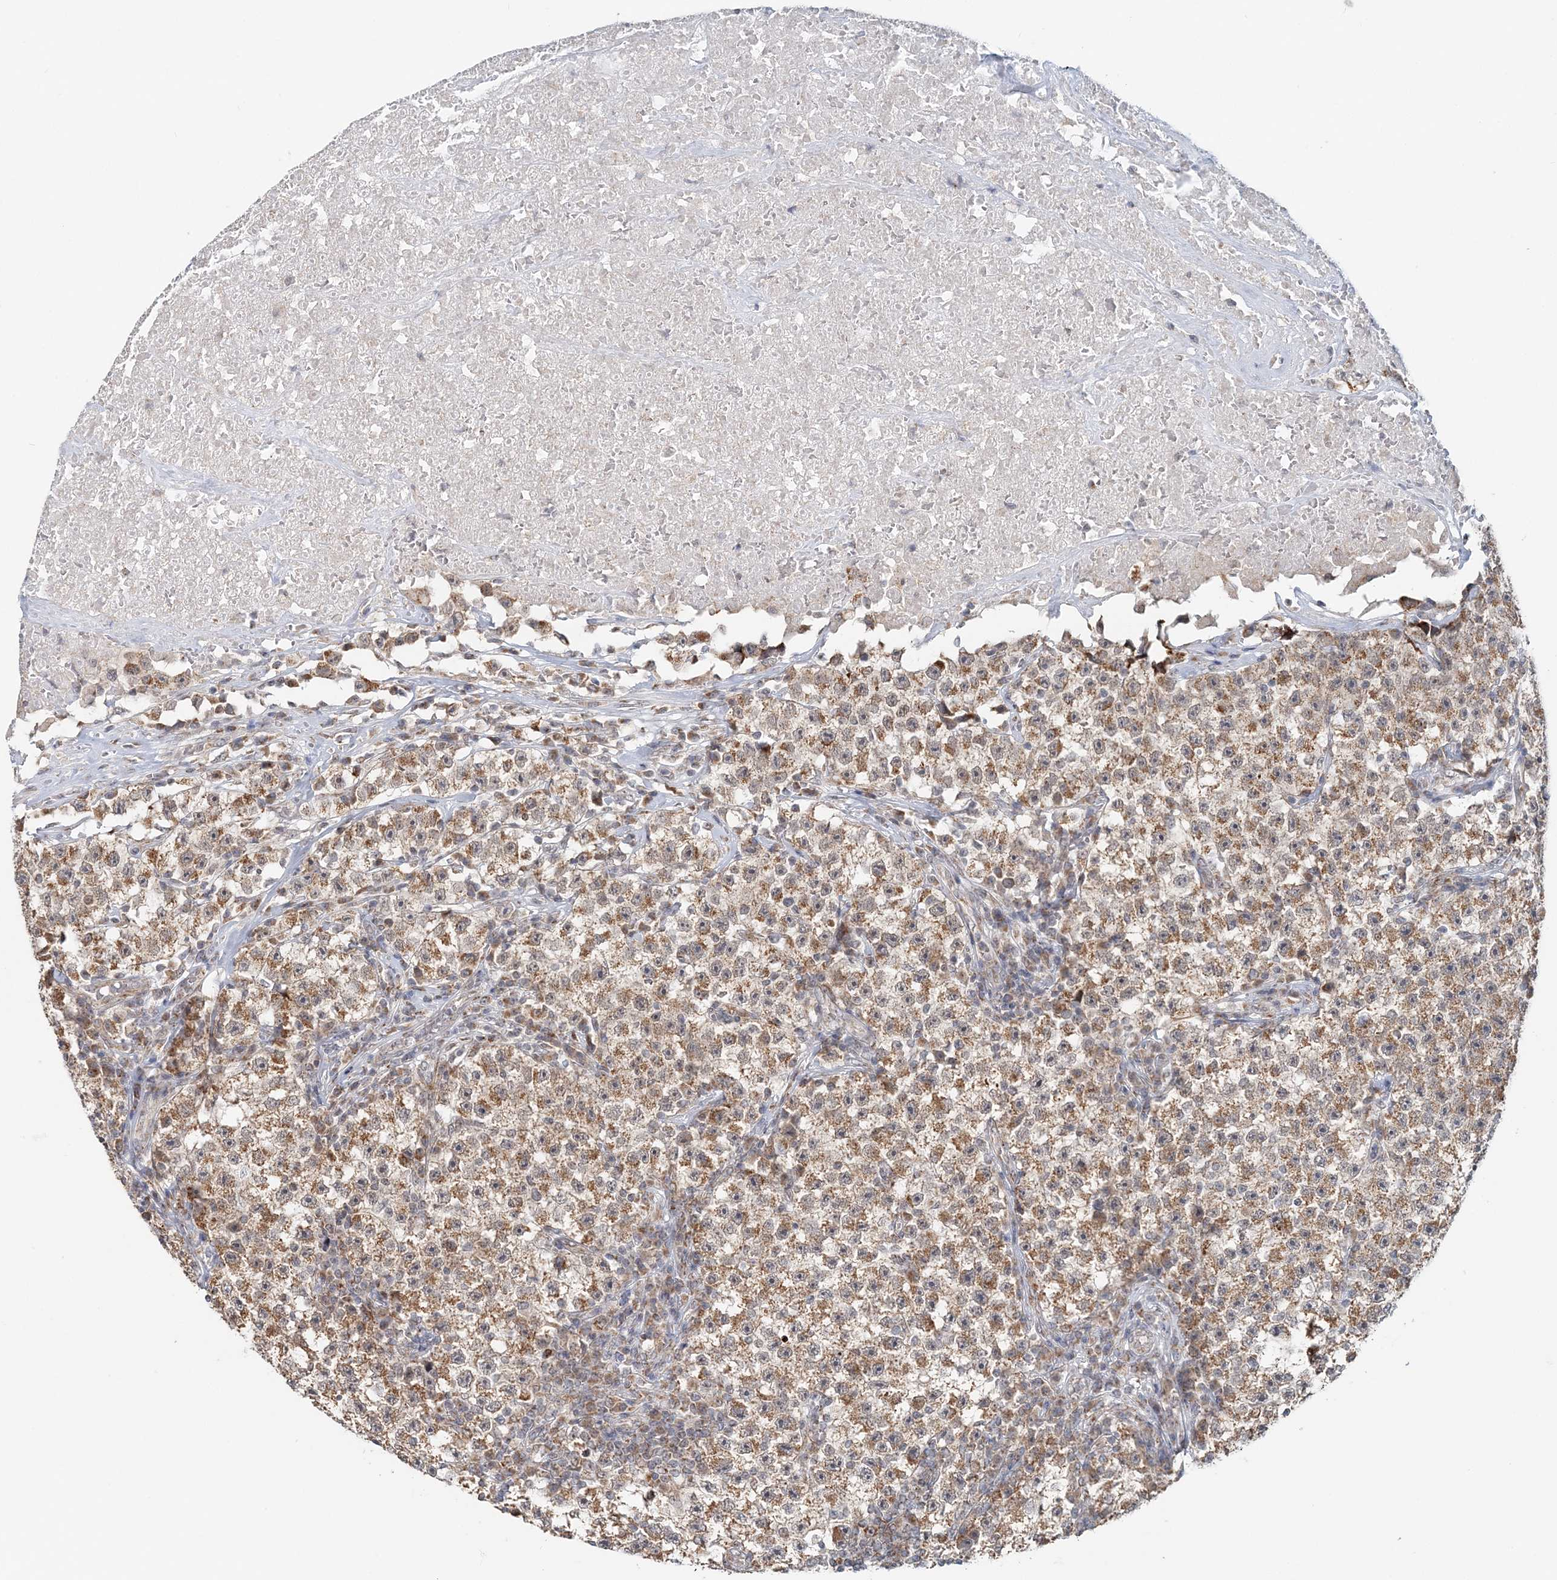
{"staining": {"intensity": "moderate", "quantity": ">75%", "location": "cytoplasmic/membranous"}, "tissue": "testis cancer", "cell_type": "Tumor cells", "image_type": "cancer", "snomed": [{"axis": "morphology", "description": "Seminoma, NOS"}, {"axis": "topography", "description": "Testis"}], "caption": "Moderate cytoplasmic/membranous protein expression is identified in approximately >75% of tumor cells in testis cancer.", "gene": "RNF150", "patient": {"sex": "male", "age": 22}}